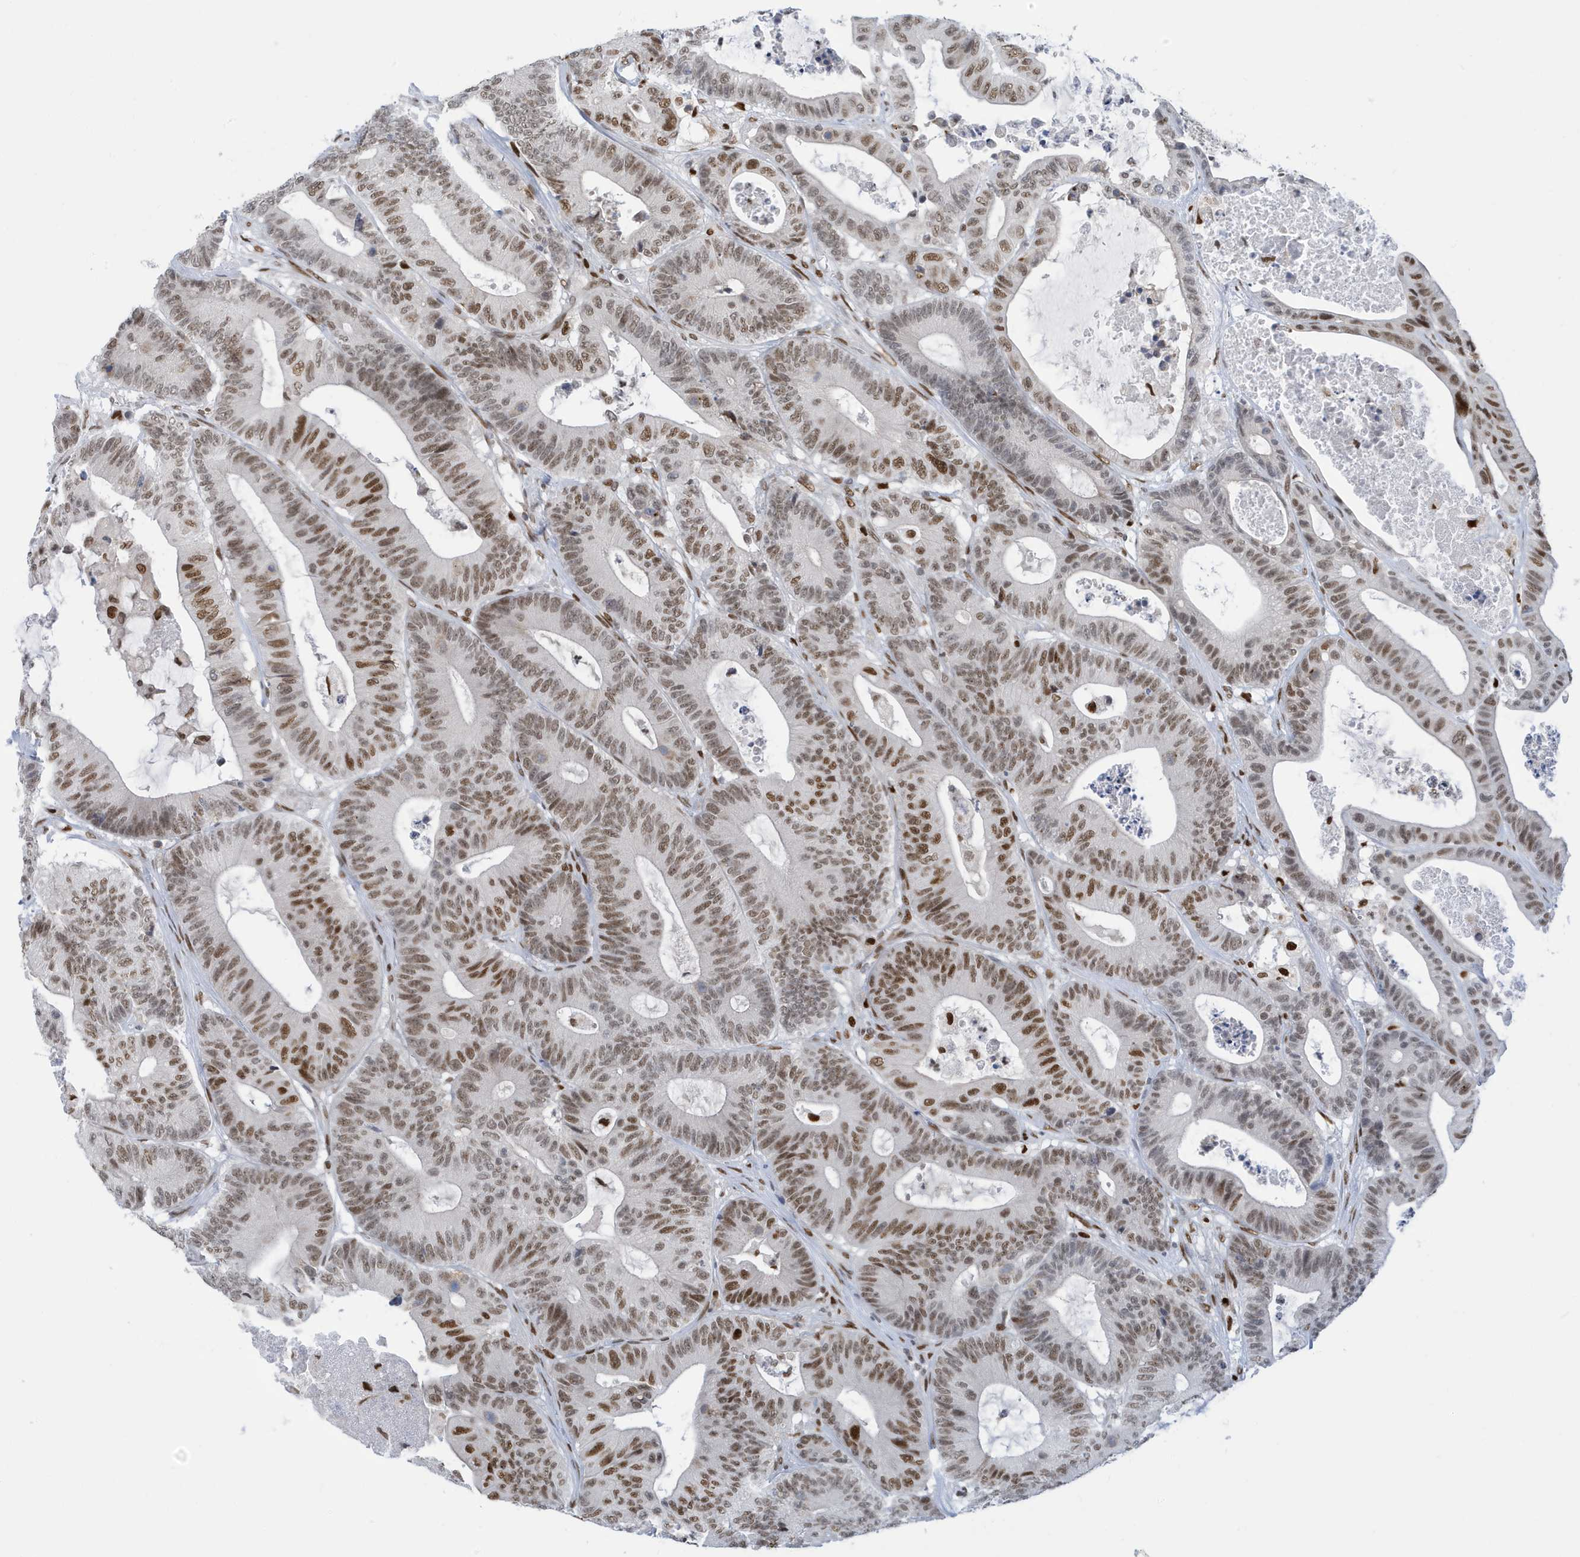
{"staining": {"intensity": "moderate", "quantity": ">75%", "location": "nuclear"}, "tissue": "colorectal cancer", "cell_type": "Tumor cells", "image_type": "cancer", "snomed": [{"axis": "morphology", "description": "Adenocarcinoma, NOS"}, {"axis": "topography", "description": "Colon"}], "caption": "Immunohistochemistry (IHC) histopathology image of neoplastic tissue: human colorectal cancer (adenocarcinoma) stained using immunohistochemistry demonstrates medium levels of moderate protein expression localized specifically in the nuclear of tumor cells, appearing as a nuclear brown color.", "gene": "PCYT1A", "patient": {"sex": "female", "age": 84}}